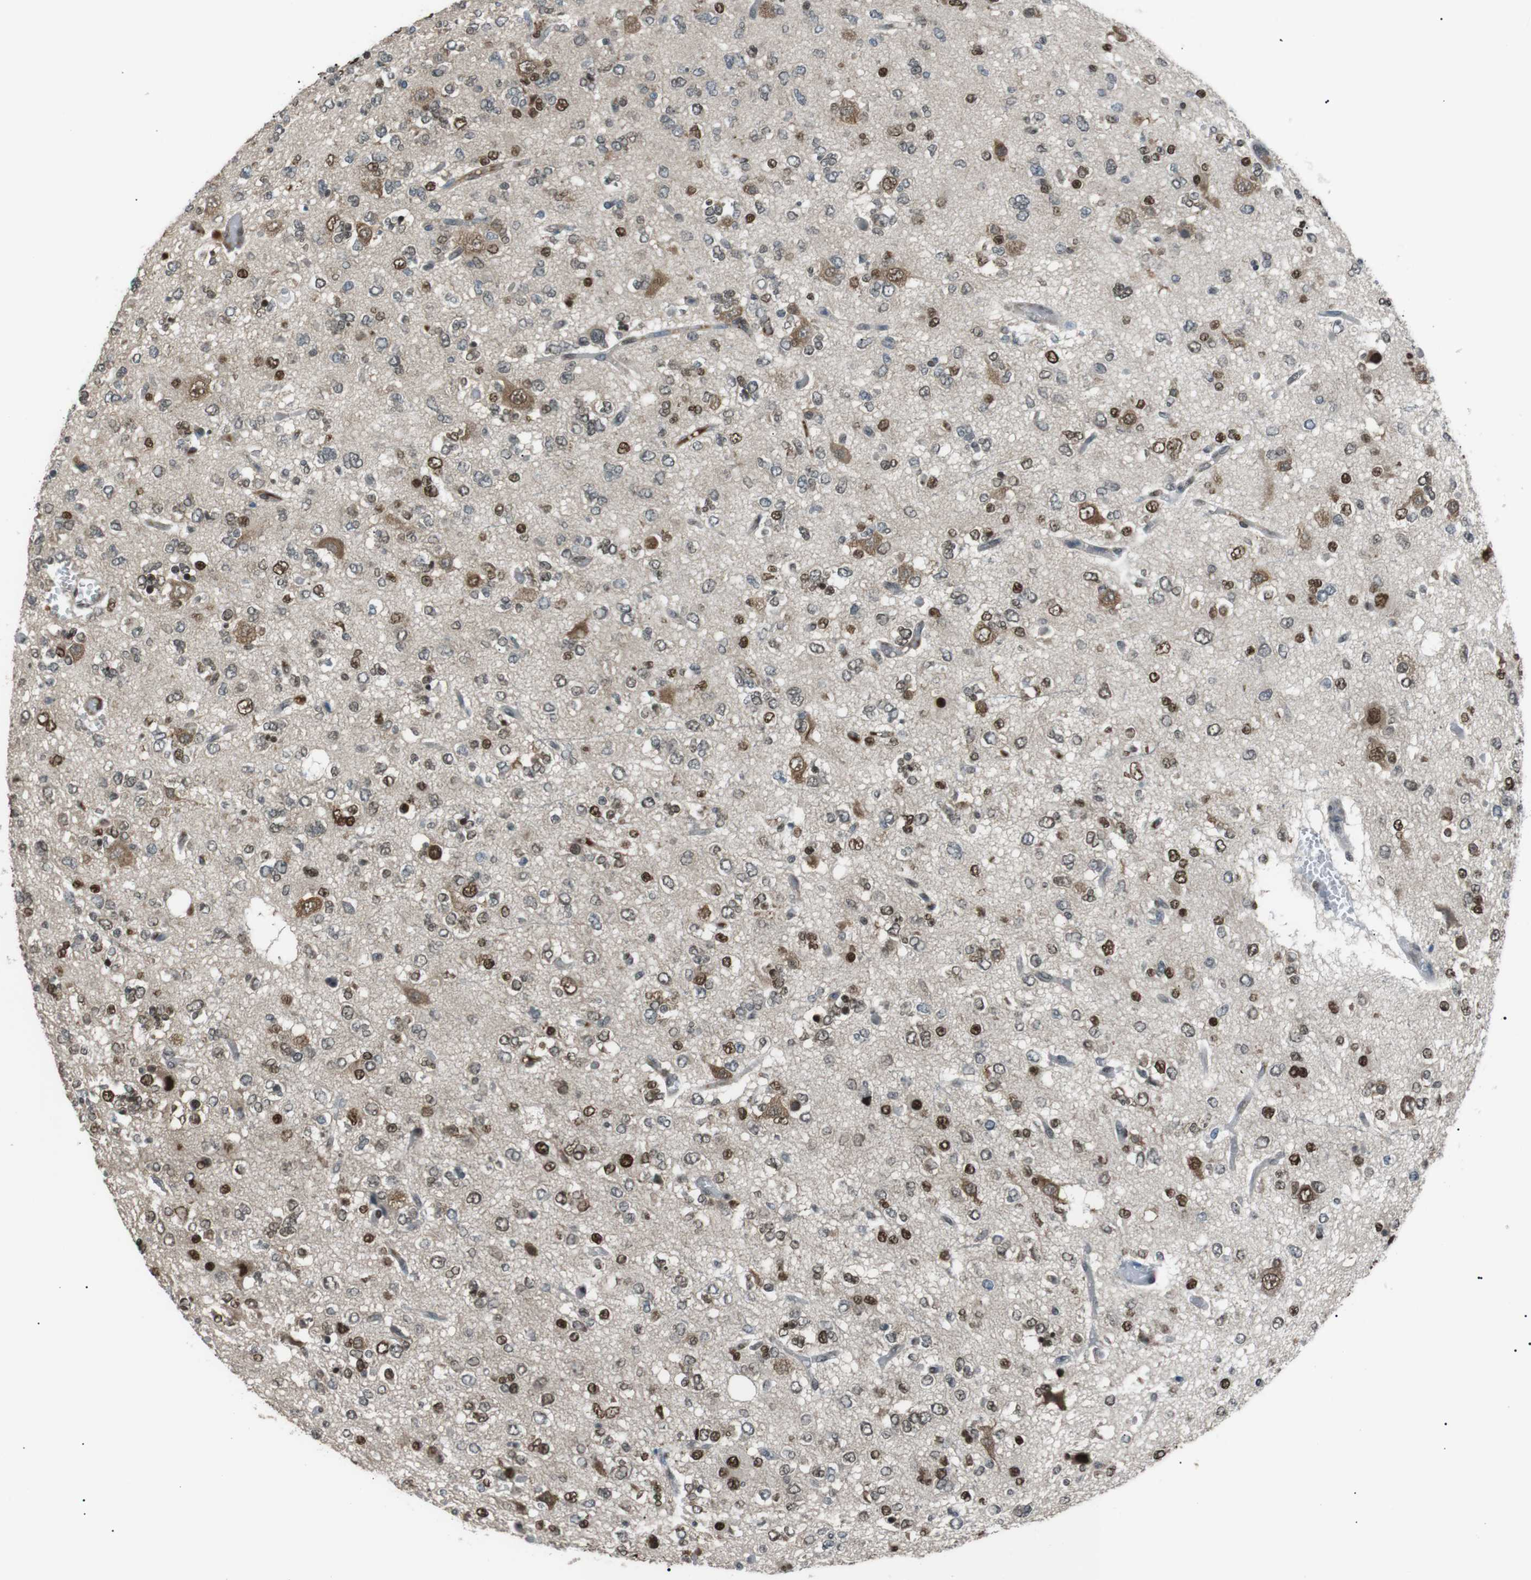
{"staining": {"intensity": "strong", "quantity": "25%-75%", "location": "cytoplasmic/membranous,nuclear"}, "tissue": "glioma", "cell_type": "Tumor cells", "image_type": "cancer", "snomed": [{"axis": "morphology", "description": "Glioma, malignant, Low grade"}, {"axis": "topography", "description": "Brain"}], "caption": "This image demonstrates IHC staining of human malignant glioma (low-grade), with high strong cytoplasmic/membranous and nuclear positivity in about 25%-75% of tumor cells.", "gene": "SRPK2", "patient": {"sex": "male", "age": 38}}